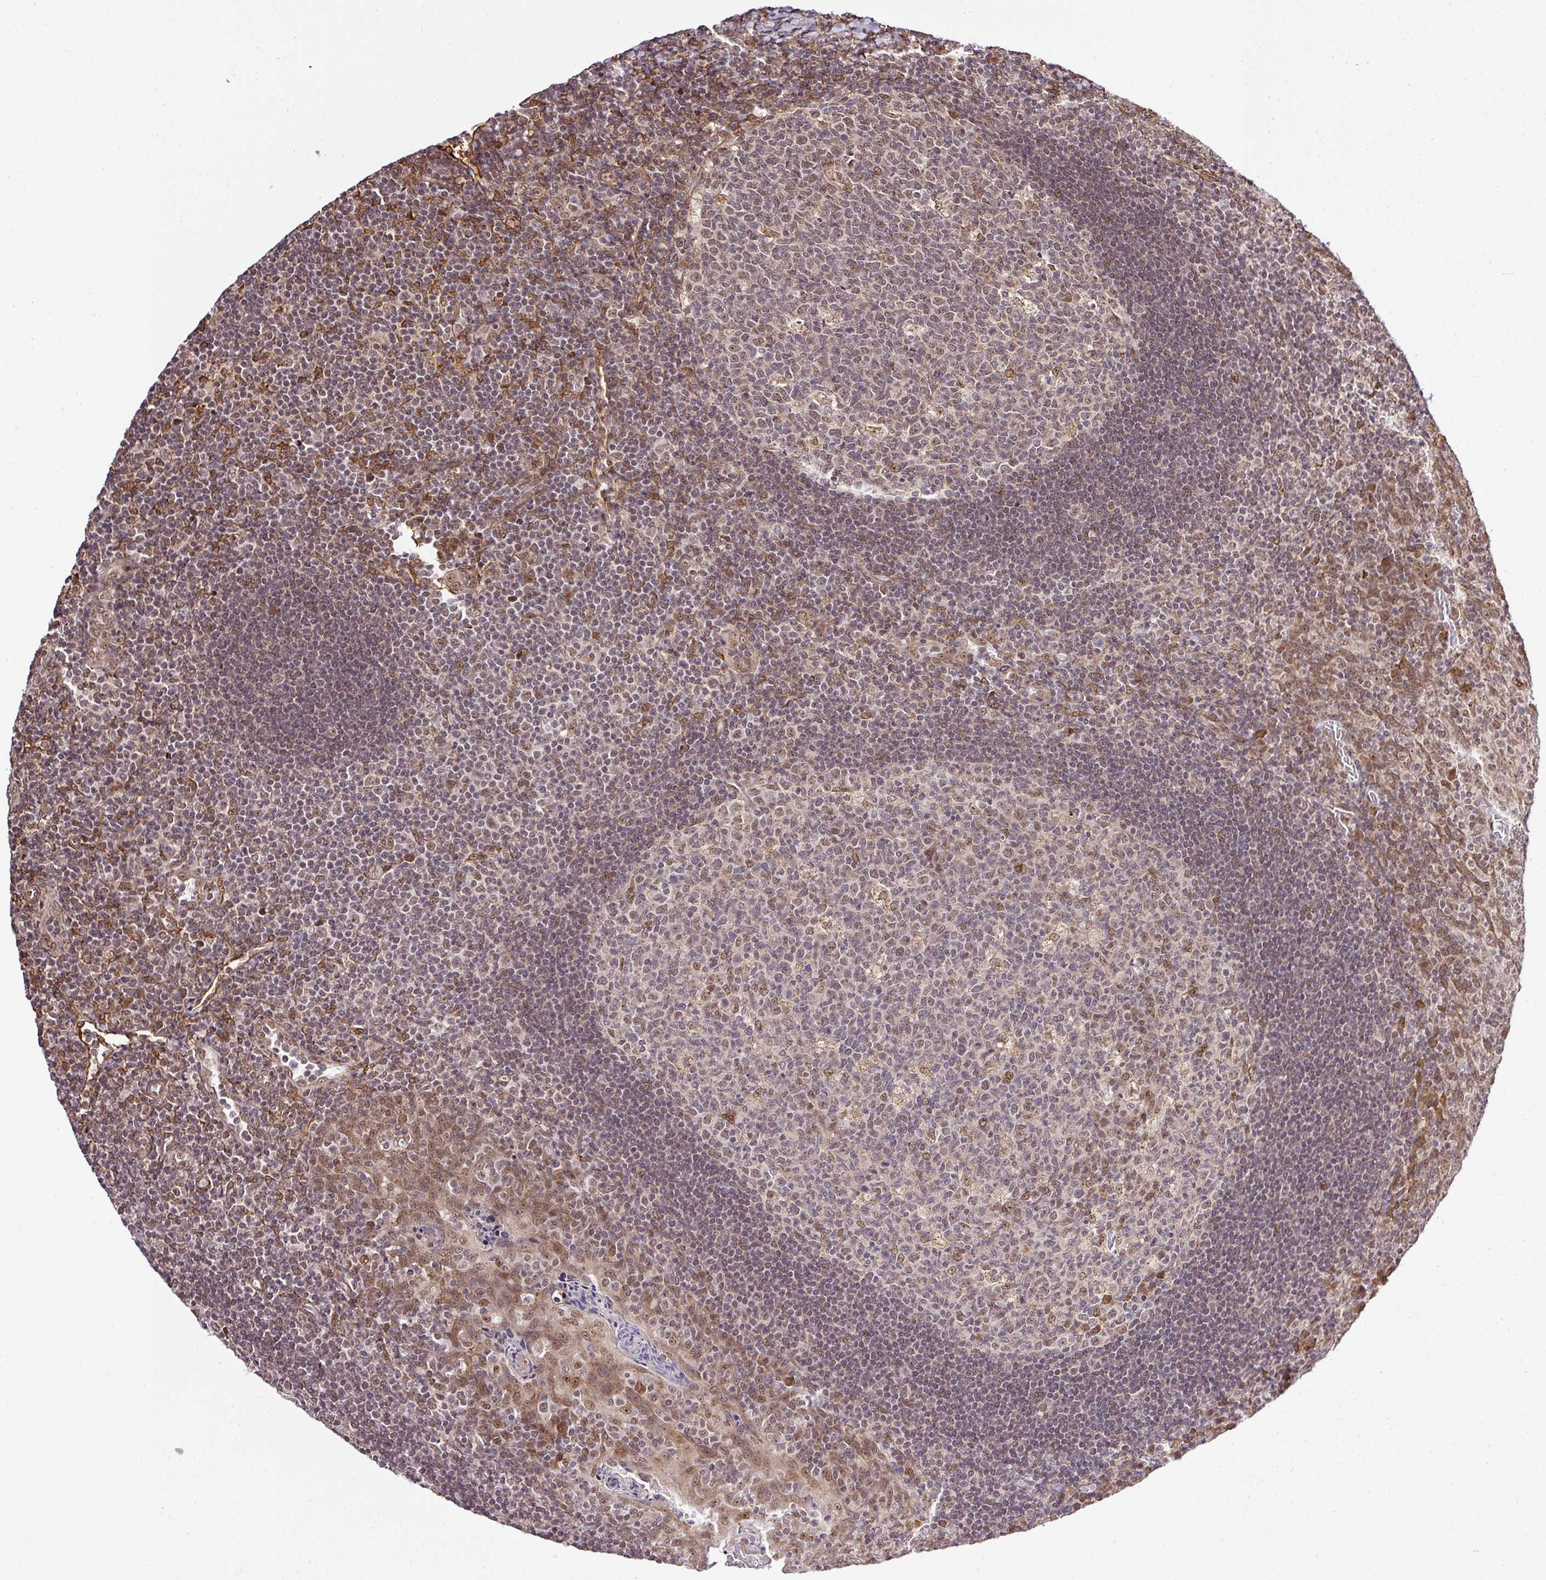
{"staining": {"intensity": "moderate", "quantity": "<25%", "location": "nuclear"}, "tissue": "tonsil", "cell_type": "Germinal center cells", "image_type": "normal", "snomed": [{"axis": "morphology", "description": "Normal tissue, NOS"}, {"axis": "topography", "description": "Tonsil"}], "caption": "This is a micrograph of immunohistochemistry (IHC) staining of normal tonsil, which shows moderate staining in the nuclear of germinal center cells.", "gene": "FAM153A", "patient": {"sex": "male", "age": 17}}